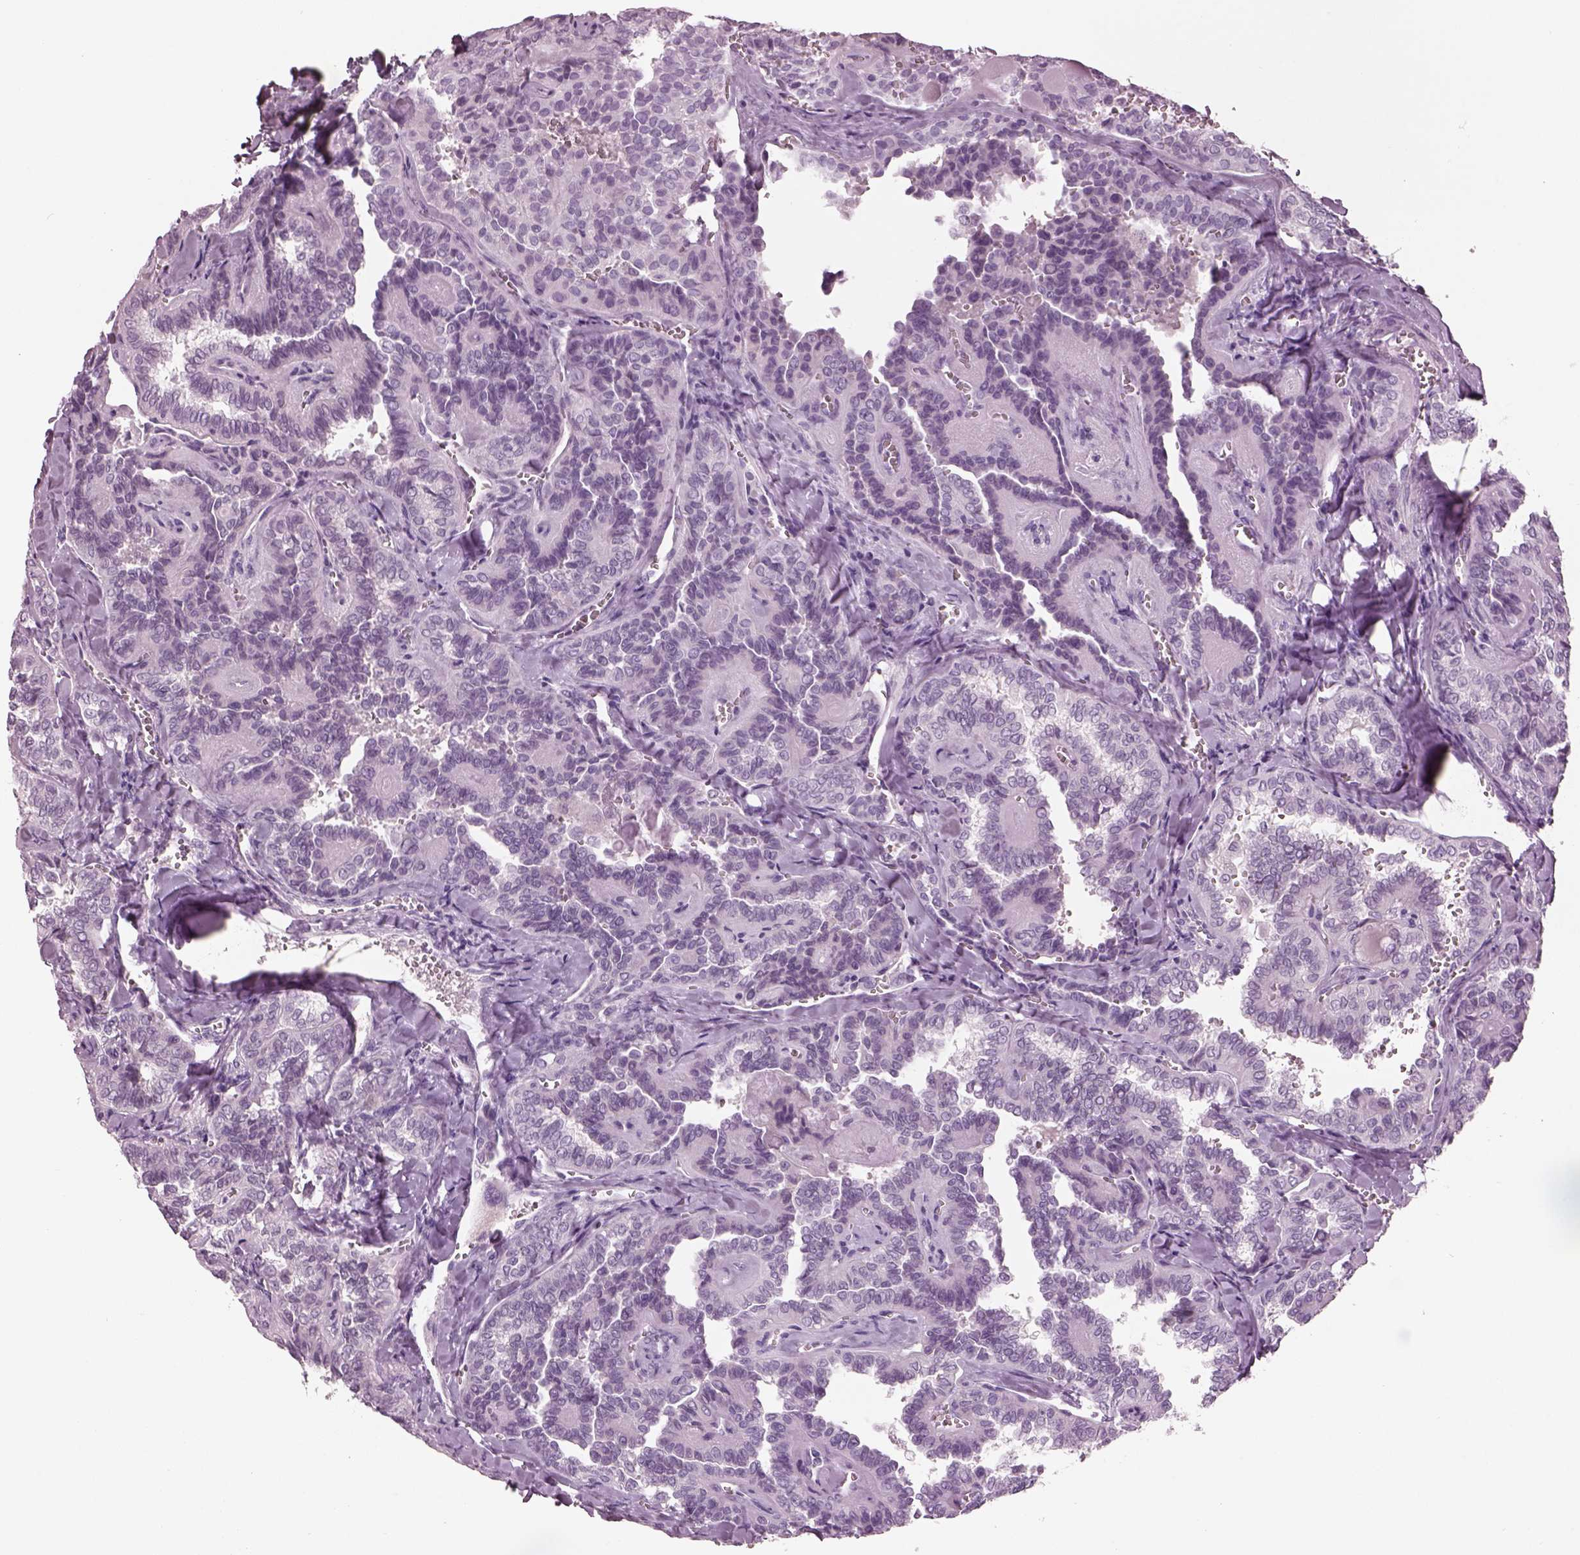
{"staining": {"intensity": "negative", "quantity": "none", "location": "none"}, "tissue": "thyroid cancer", "cell_type": "Tumor cells", "image_type": "cancer", "snomed": [{"axis": "morphology", "description": "Papillary adenocarcinoma, NOS"}, {"axis": "topography", "description": "Thyroid gland"}], "caption": "An image of human thyroid papillary adenocarcinoma is negative for staining in tumor cells. The staining is performed using DAB brown chromogen with nuclei counter-stained in using hematoxylin.", "gene": "PACRG", "patient": {"sex": "female", "age": 41}}